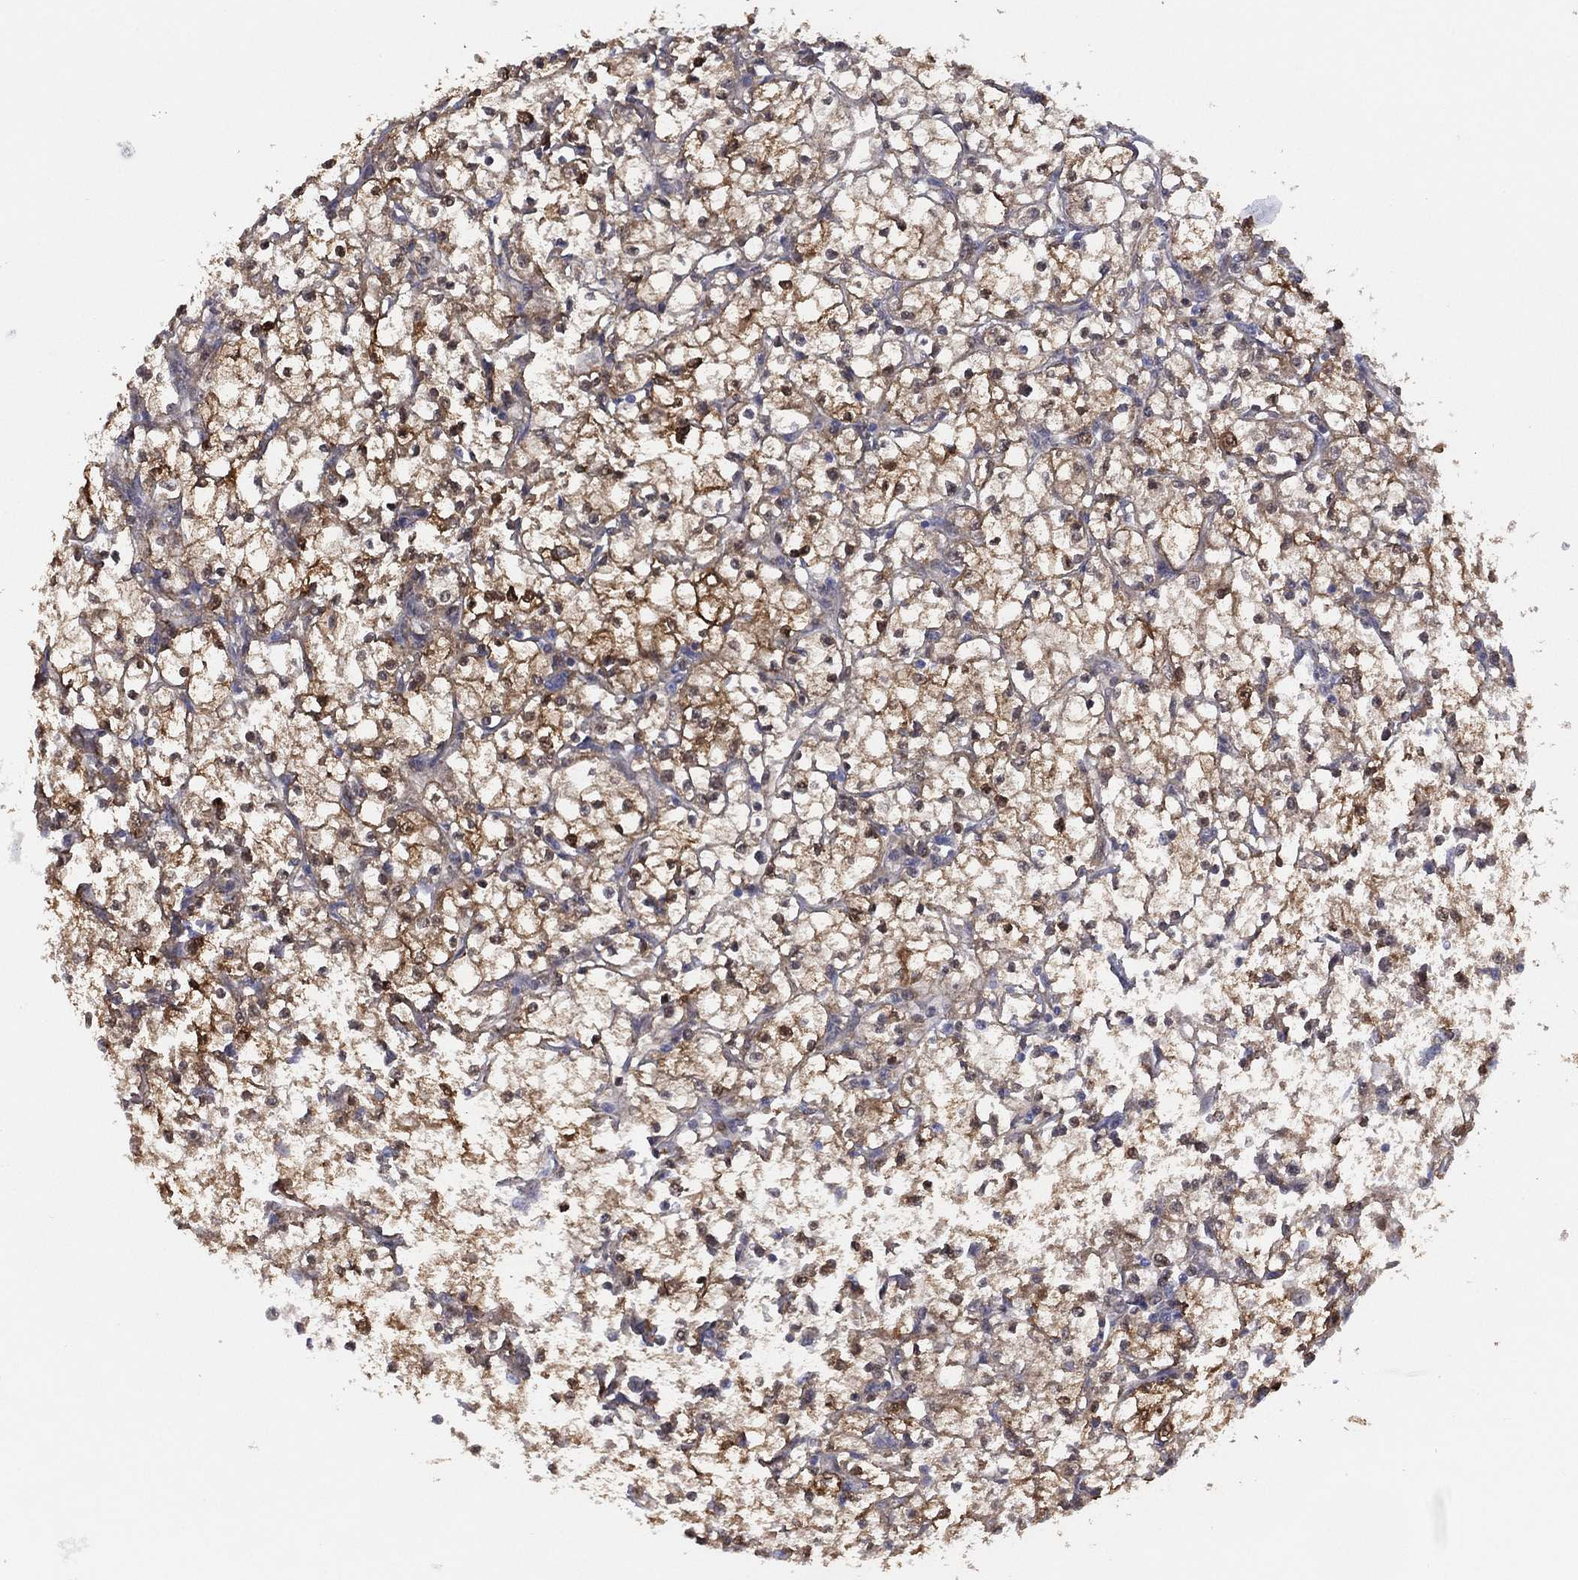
{"staining": {"intensity": "moderate", "quantity": "25%-75%", "location": "cytoplasmic/membranous,nuclear"}, "tissue": "renal cancer", "cell_type": "Tumor cells", "image_type": "cancer", "snomed": [{"axis": "morphology", "description": "Adenocarcinoma, NOS"}, {"axis": "topography", "description": "Kidney"}], "caption": "Immunohistochemical staining of human renal adenocarcinoma displays medium levels of moderate cytoplasmic/membranous and nuclear protein positivity in approximately 25%-75% of tumor cells.", "gene": "DDAH1", "patient": {"sex": "male", "age": 67}}